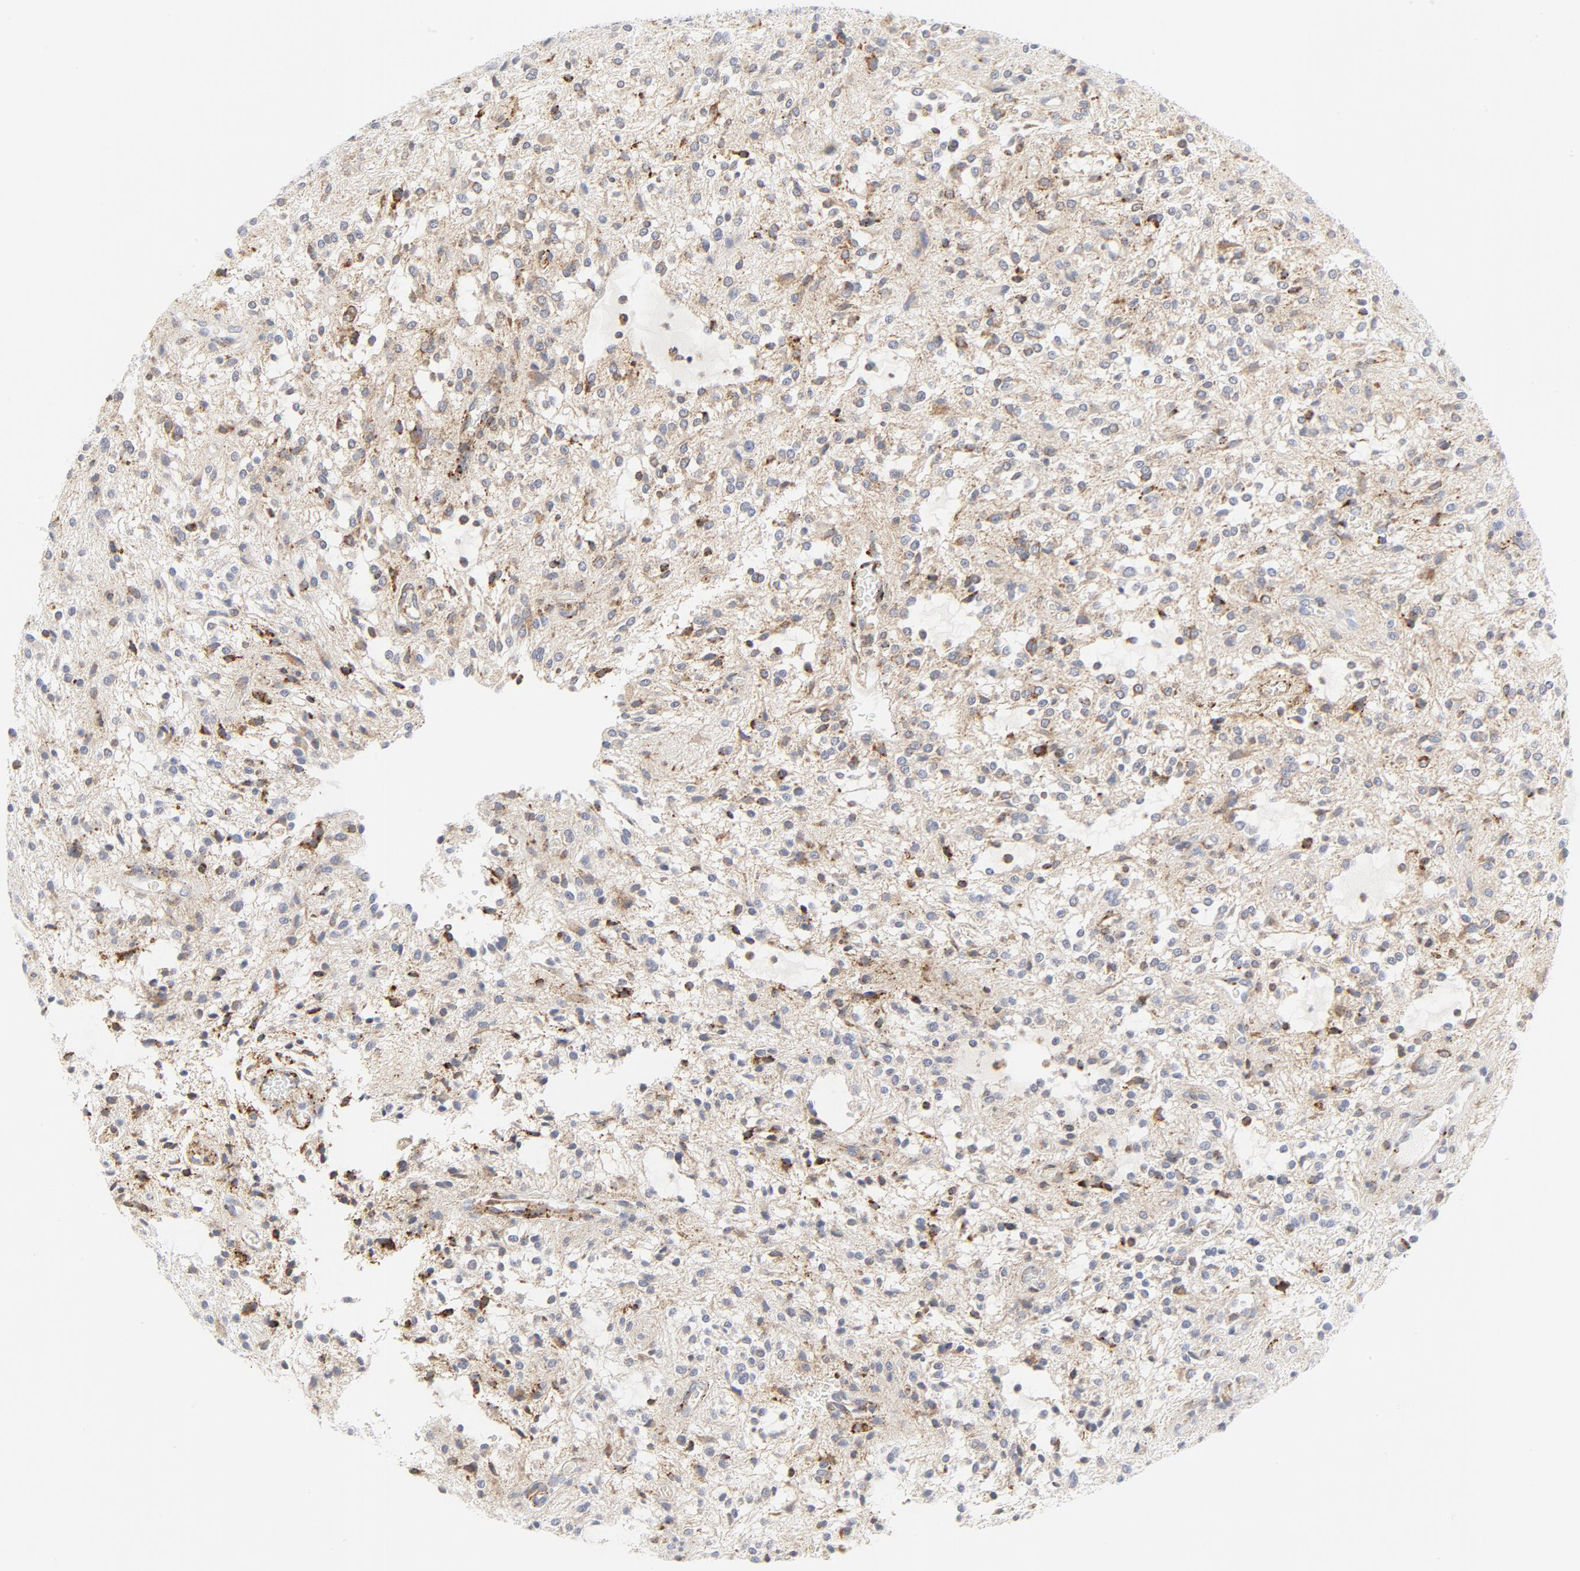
{"staining": {"intensity": "moderate", "quantity": "25%-75%", "location": "cytoplasmic/membranous"}, "tissue": "glioma", "cell_type": "Tumor cells", "image_type": "cancer", "snomed": [{"axis": "morphology", "description": "Glioma, malignant, NOS"}, {"axis": "topography", "description": "Cerebellum"}], "caption": "The immunohistochemical stain highlights moderate cytoplasmic/membranous positivity in tumor cells of glioma tissue.", "gene": "LRP6", "patient": {"sex": "female", "age": 10}}